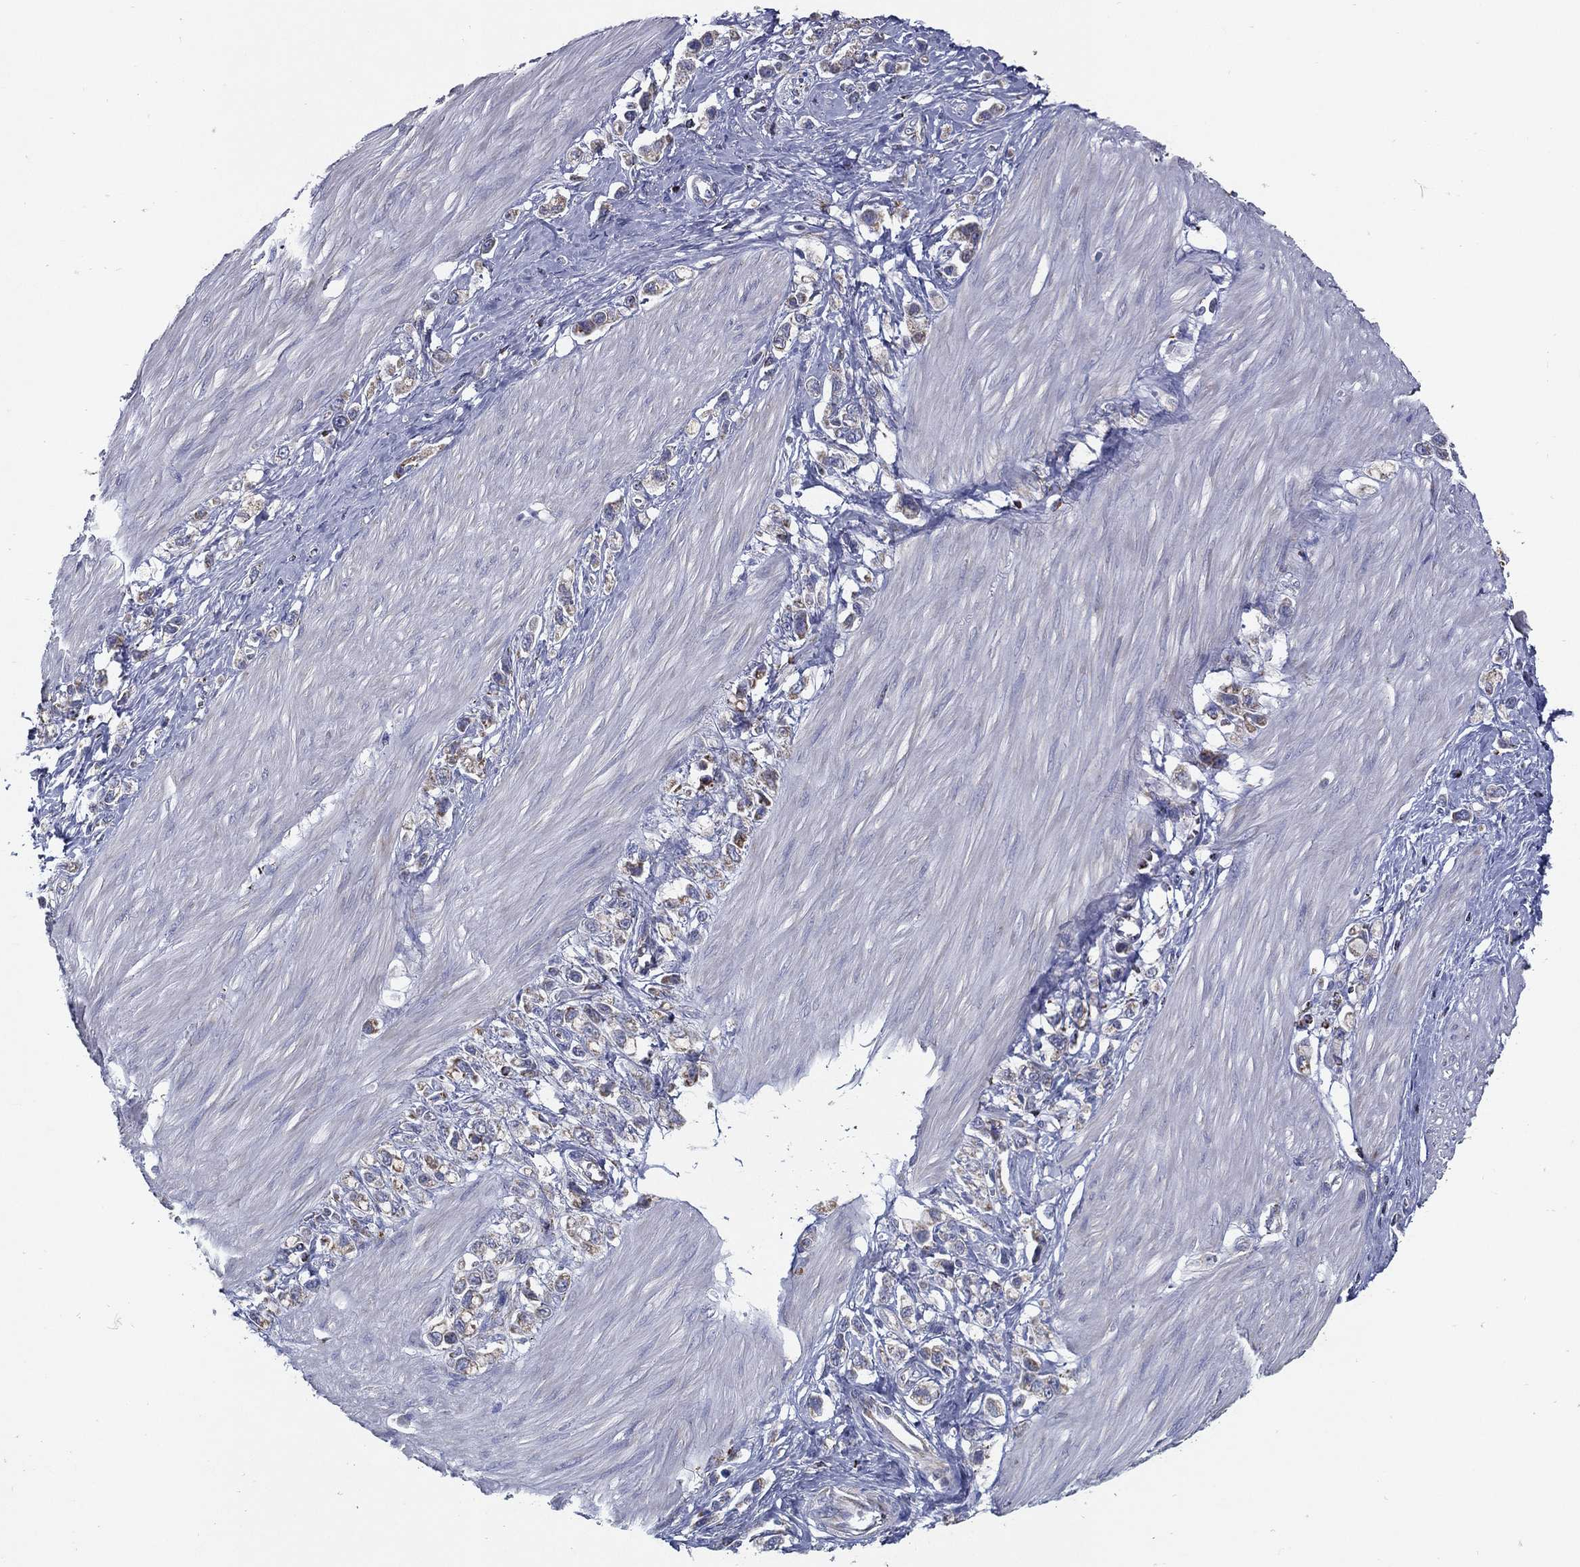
{"staining": {"intensity": "weak", "quantity": "<25%", "location": "cytoplasmic/membranous"}, "tissue": "stomach cancer", "cell_type": "Tumor cells", "image_type": "cancer", "snomed": [{"axis": "morphology", "description": "Normal tissue, NOS"}, {"axis": "morphology", "description": "Adenocarcinoma, NOS"}, {"axis": "morphology", "description": "Adenocarcinoma, High grade"}, {"axis": "topography", "description": "Stomach, upper"}, {"axis": "topography", "description": "Stomach"}], "caption": "Image shows no significant protein positivity in tumor cells of stomach adenocarcinoma.", "gene": "SFXN1", "patient": {"sex": "female", "age": 65}}